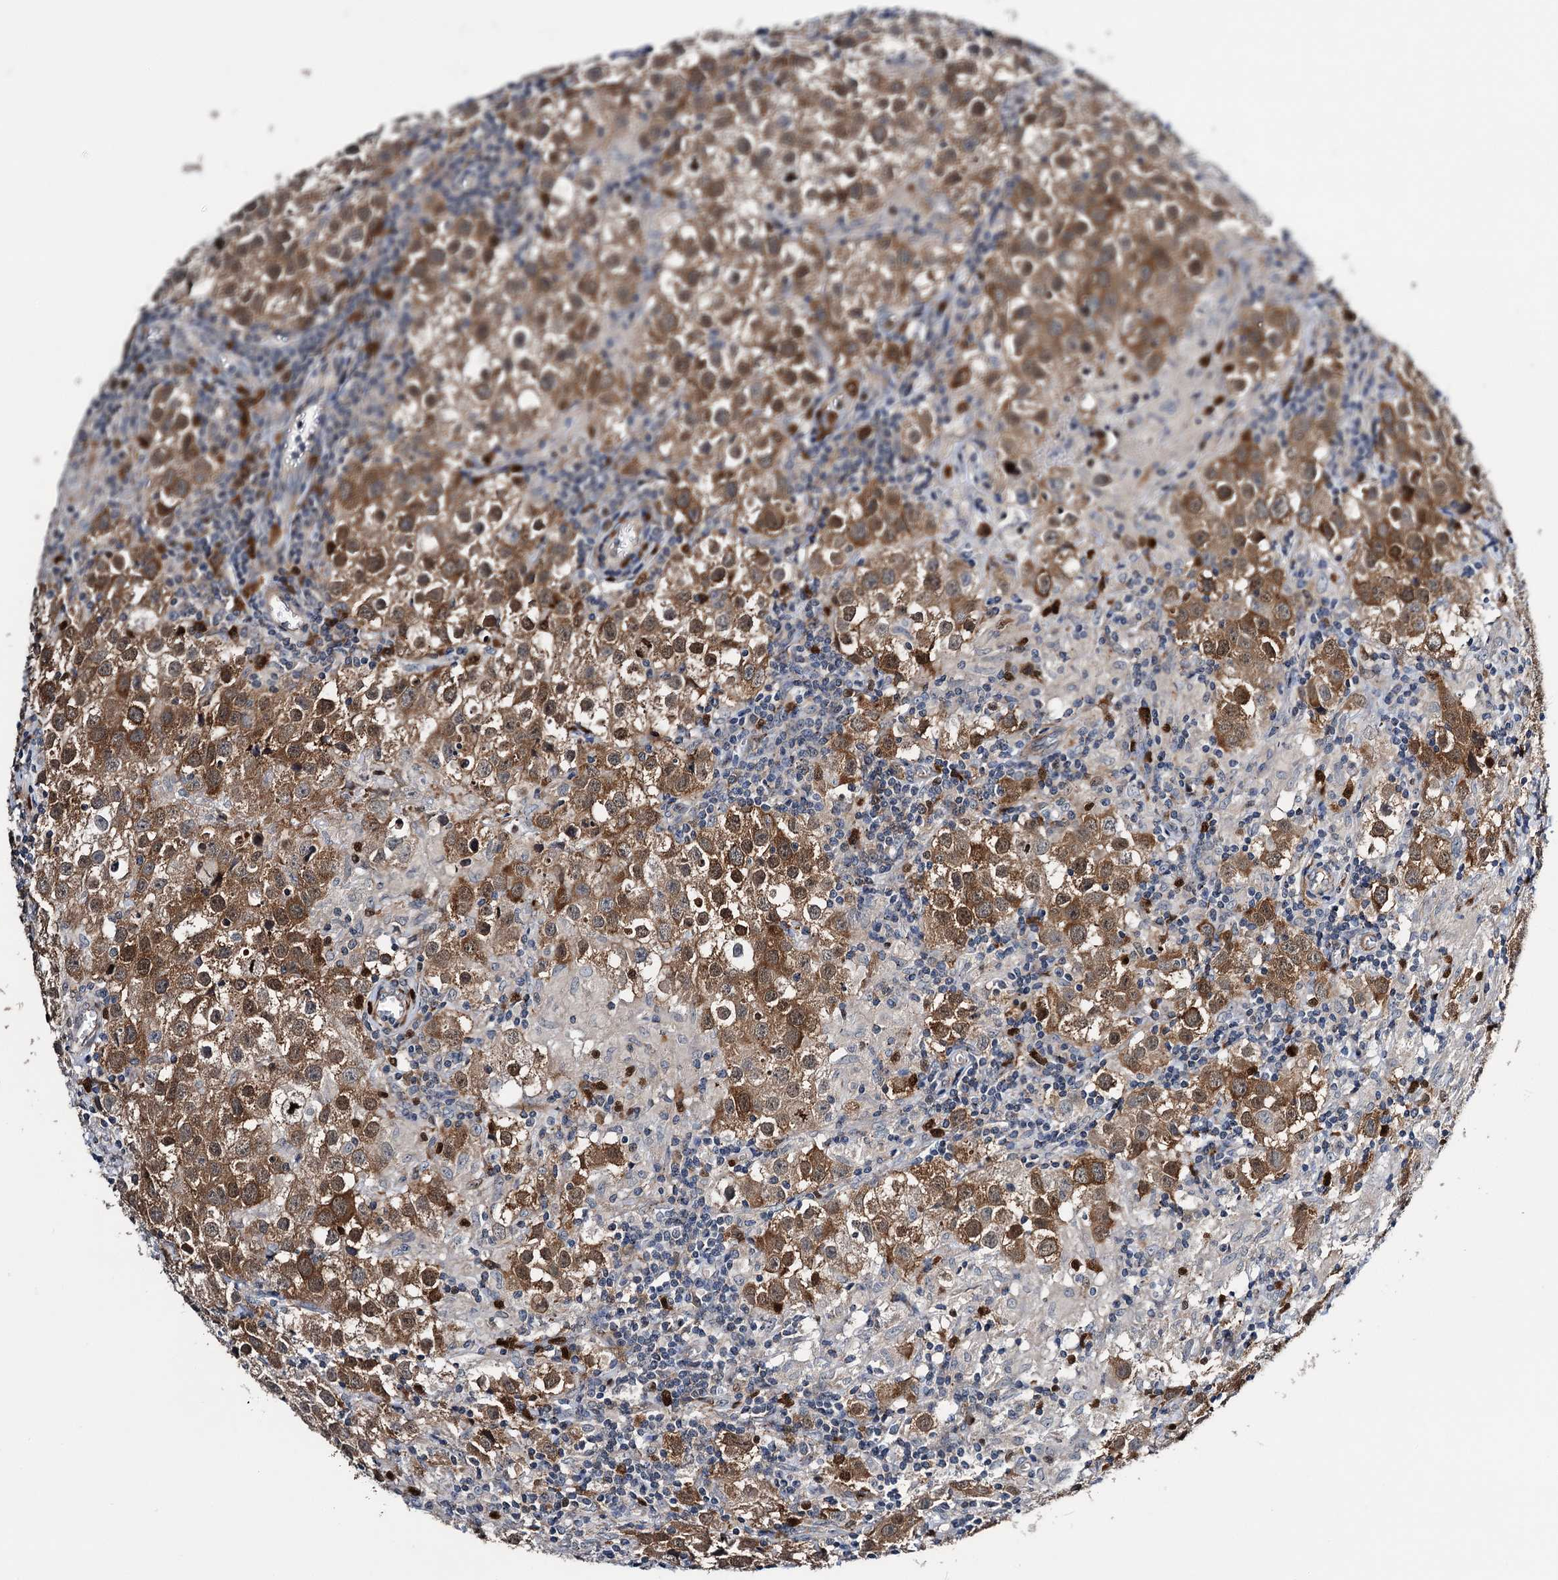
{"staining": {"intensity": "moderate", "quantity": ">75%", "location": "cytoplasmic/membranous"}, "tissue": "testis cancer", "cell_type": "Tumor cells", "image_type": "cancer", "snomed": [{"axis": "morphology", "description": "Seminoma, NOS"}, {"axis": "morphology", "description": "Carcinoma, Embryonal, NOS"}, {"axis": "topography", "description": "Testis"}], "caption": "Testis cancer stained with a protein marker reveals moderate staining in tumor cells.", "gene": "NCAPD2", "patient": {"sex": "male", "age": 43}}